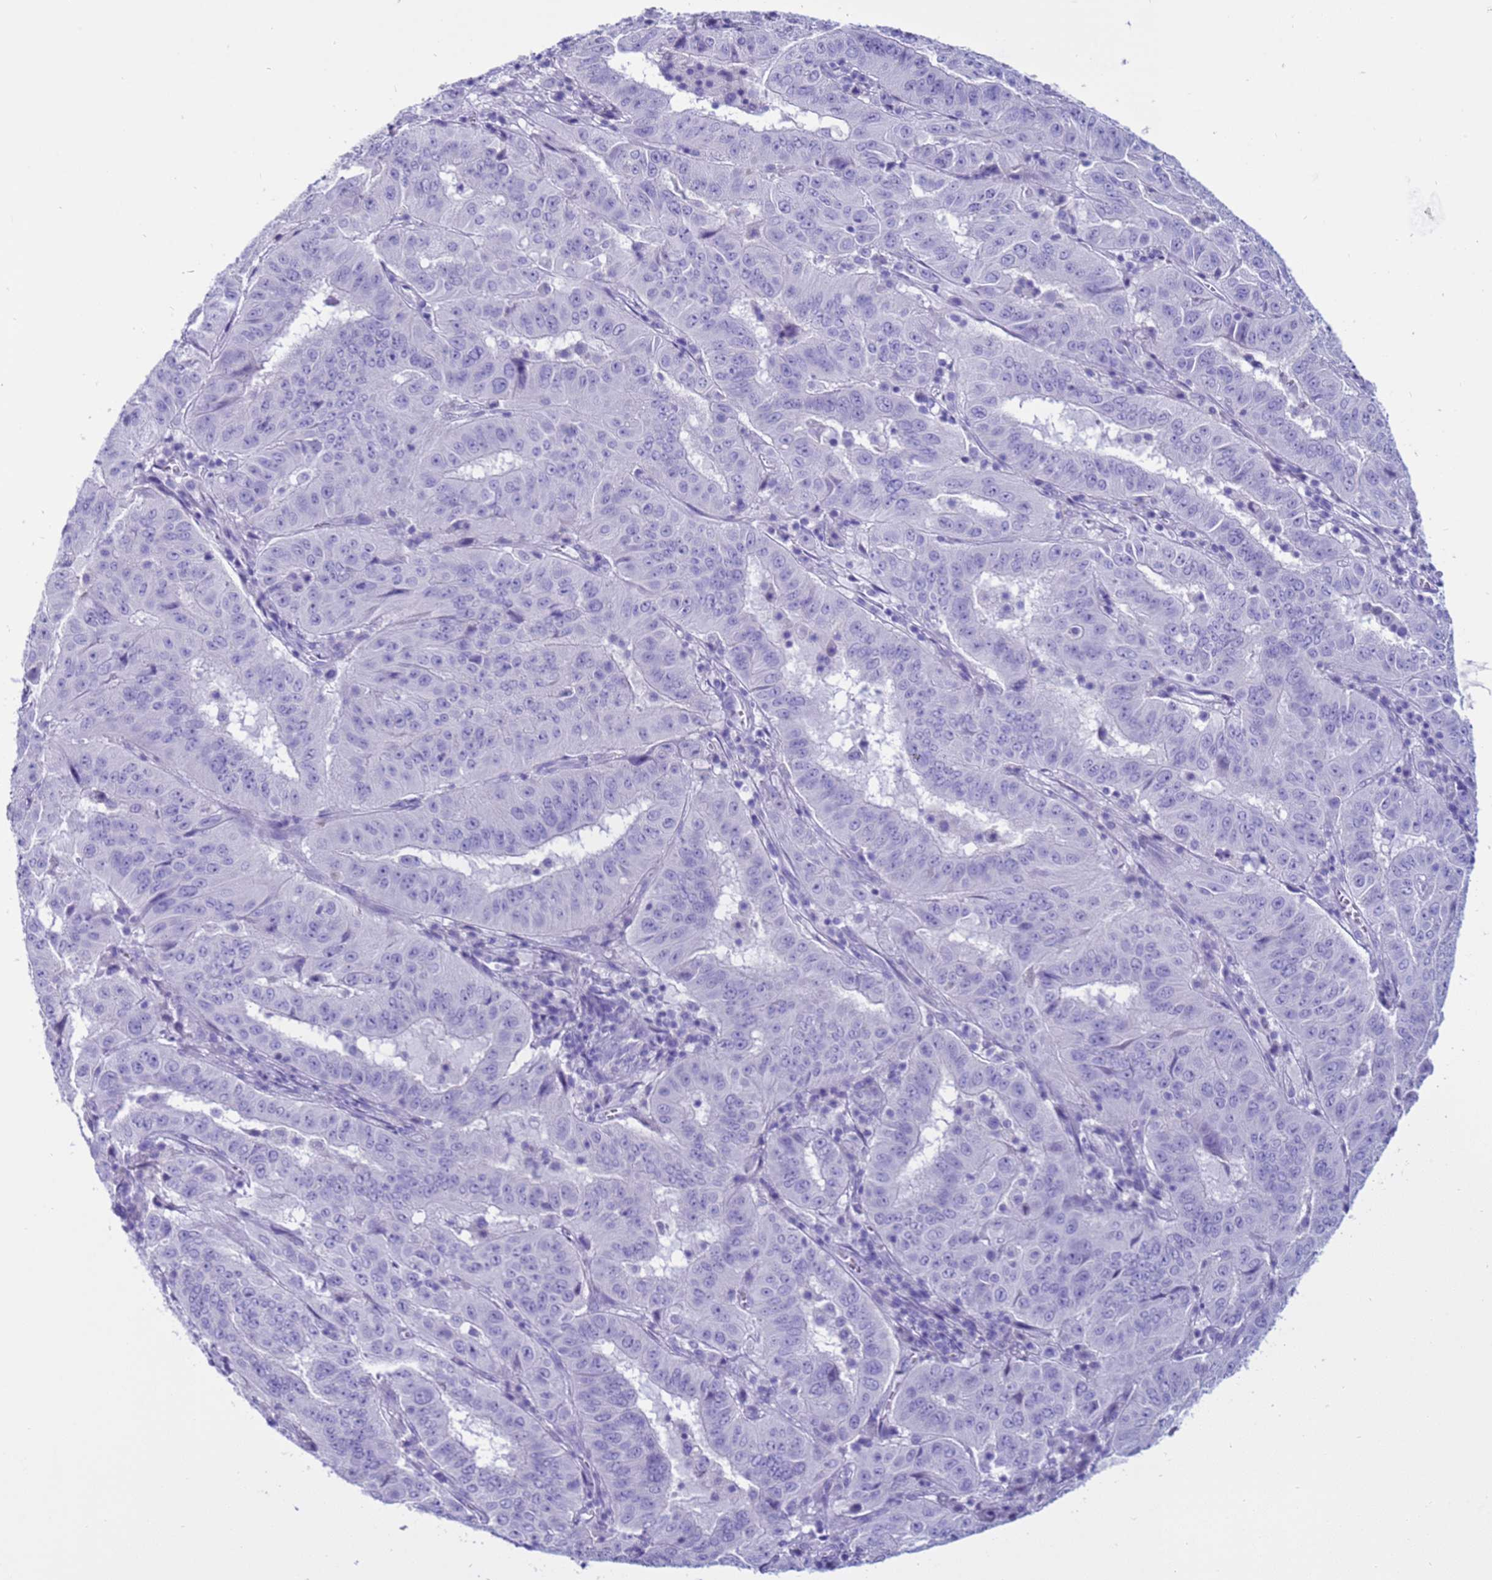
{"staining": {"intensity": "negative", "quantity": "none", "location": "none"}, "tissue": "pancreatic cancer", "cell_type": "Tumor cells", "image_type": "cancer", "snomed": [{"axis": "morphology", "description": "Adenocarcinoma, NOS"}, {"axis": "topography", "description": "Pancreas"}], "caption": "Immunohistochemistry histopathology image of neoplastic tissue: human adenocarcinoma (pancreatic) stained with DAB (3,3'-diaminobenzidine) demonstrates no significant protein positivity in tumor cells.", "gene": "CST4", "patient": {"sex": "male", "age": 63}}